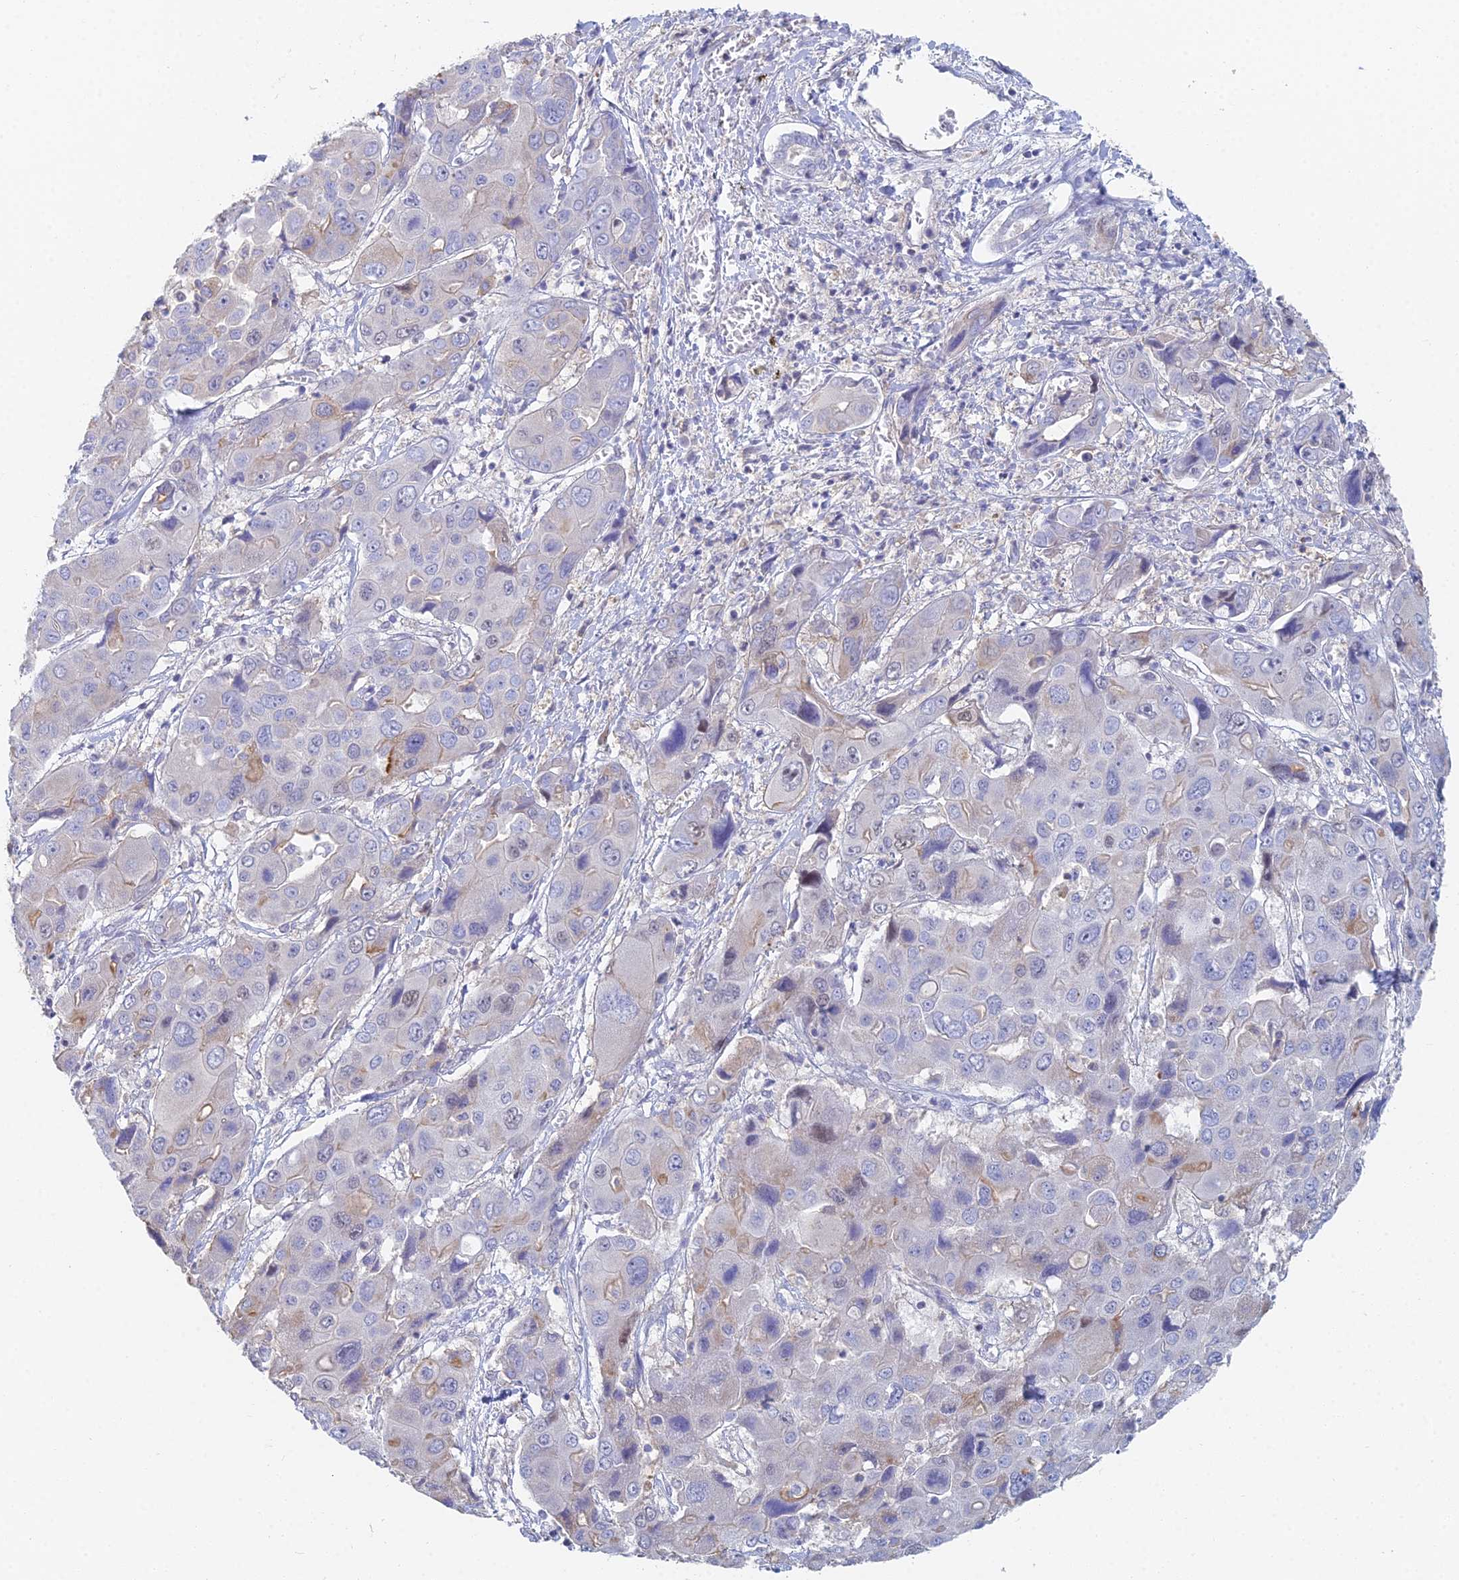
{"staining": {"intensity": "weak", "quantity": "<25%", "location": "cytoplasmic/membranous"}, "tissue": "liver cancer", "cell_type": "Tumor cells", "image_type": "cancer", "snomed": [{"axis": "morphology", "description": "Cholangiocarcinoma"}, {"axis": "topography", "description": "Liver"}], "caption": "An immunohistochemistry histopathology image of cholangiocarcinoma (liver) is shown. There is no staining in tumor cells of cholangiocarcinoma (liver). The staining is performed using DAB (3,3'-diaminobenzidine) brown chromogen with nuclei counter-stained in using hematoxylin.", "gene": "MCM2", "patient": {"sex": "male", "age": 67}}